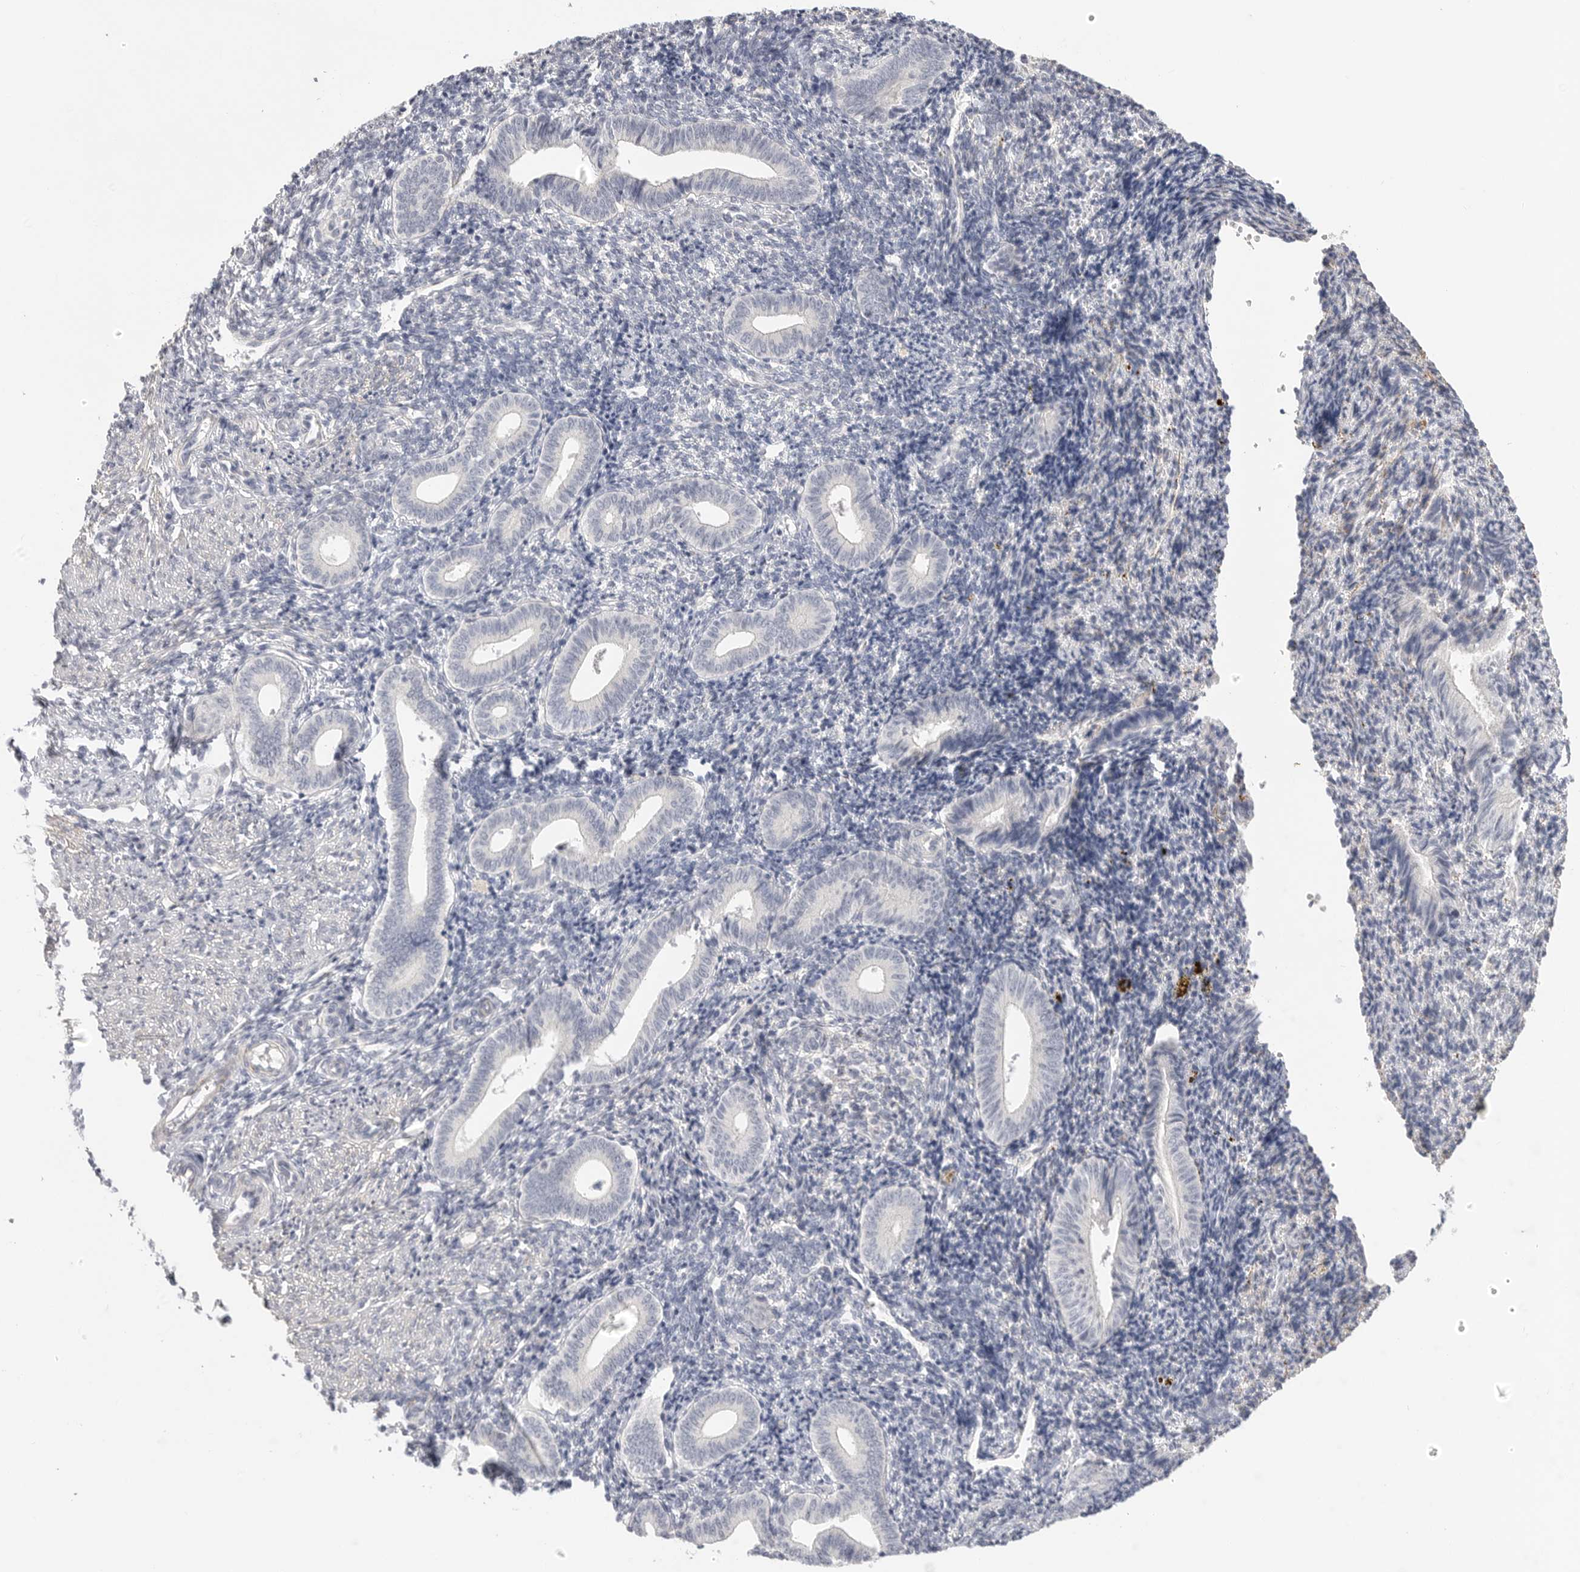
{"staining": {"intensity": "negative", "quantity": "none", "location": "none"}, "tissue": "endometrium", "cell_type": "Cells in endometrial stroma", "image_type": "normal", "snomed": [{"axis": "morphology", "description": "Normal tissue, NOS"}, {"axis": "topography", "description": "Uterus"}, {"axis": "topography", "description": "Endometrium"}], "caption": "Cells in endometrial stroma show no significant protein expression in benign endometrium. (DAB immunohistochemistry, high magnification).", "gene": "FBN2", "patient": {"sex": "female", "age": 33}}